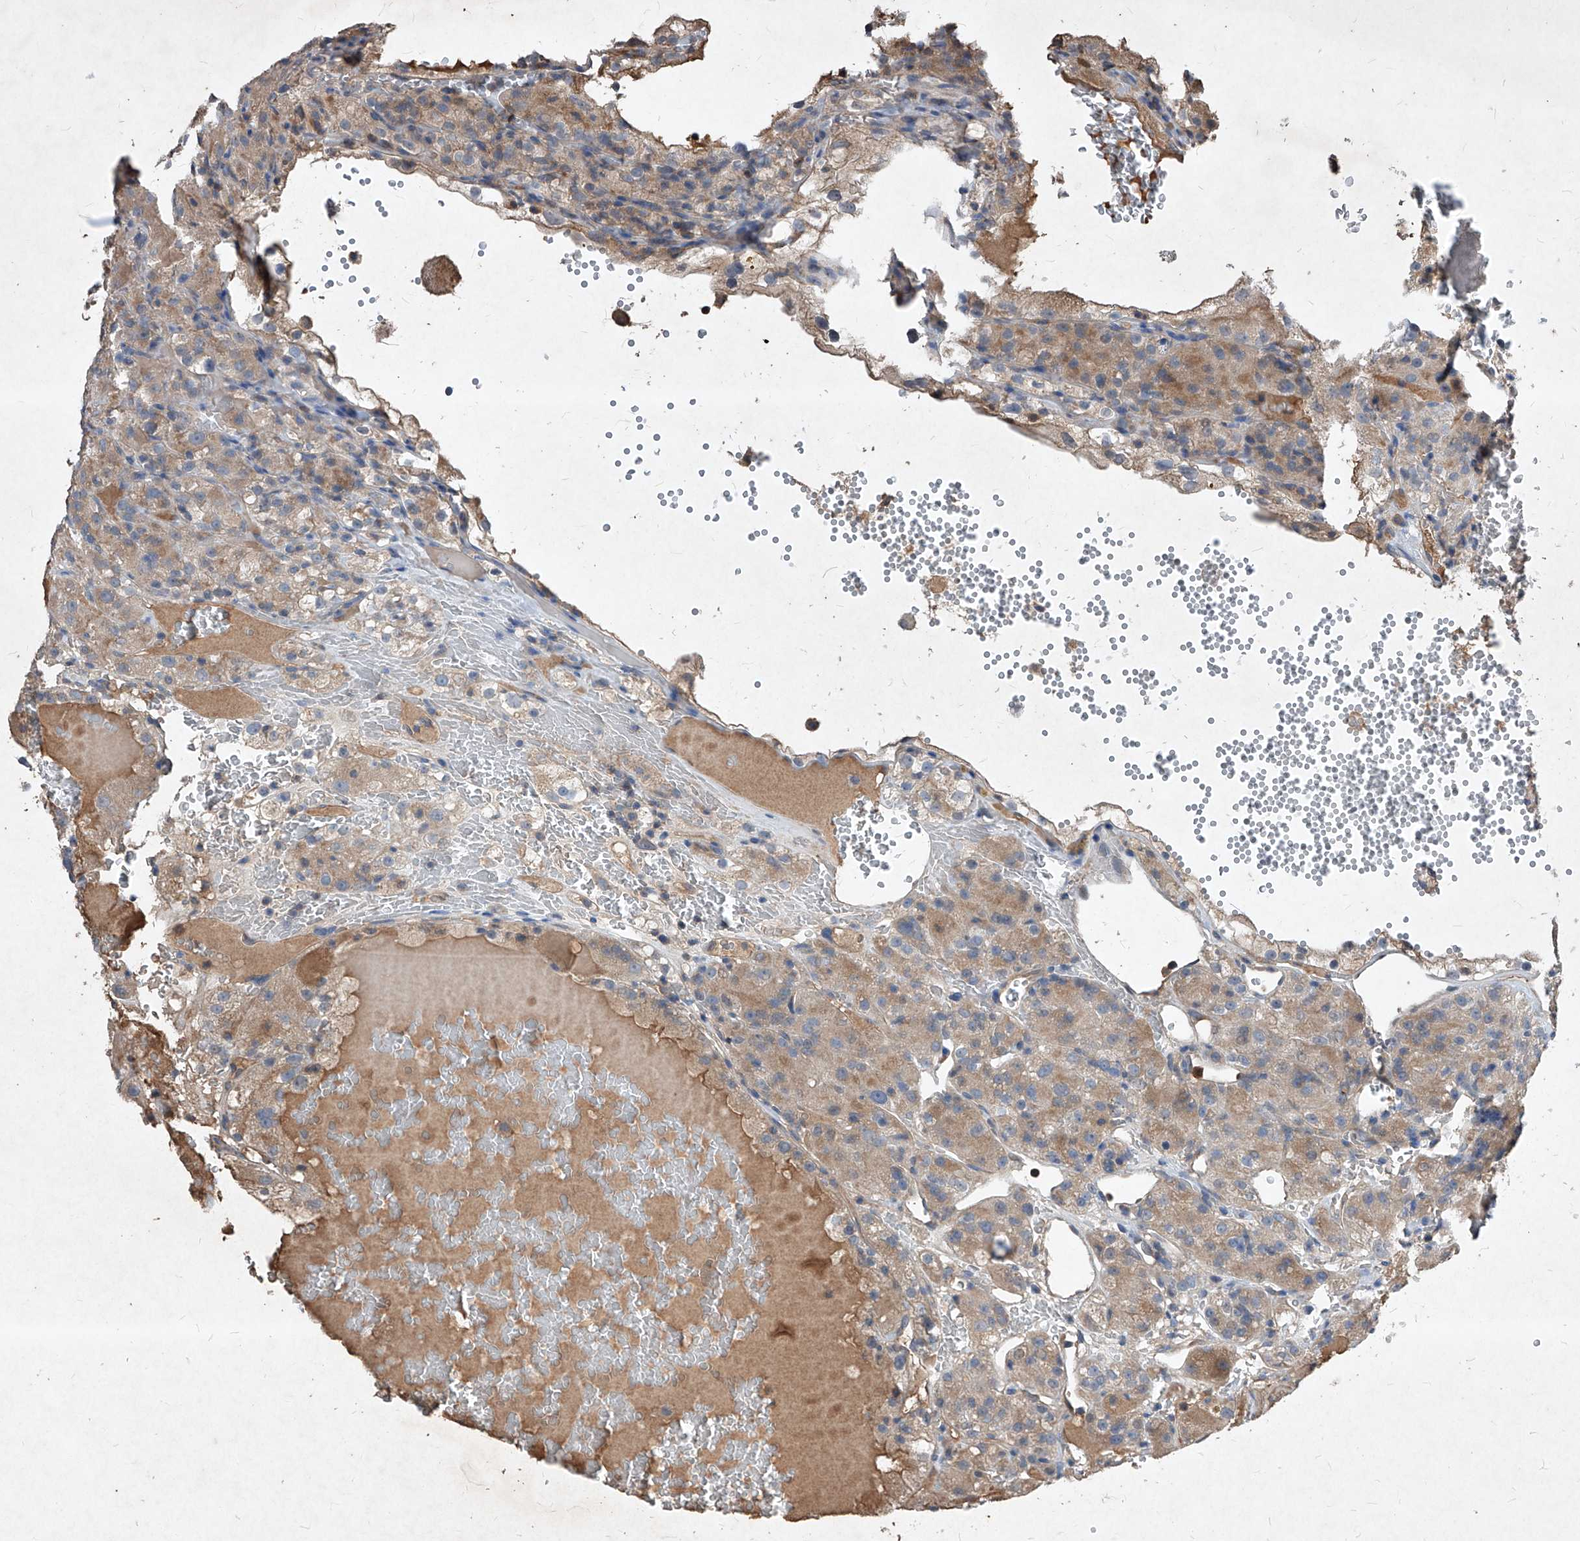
{"staining": {"intensity": "weak", "quantity": ">75%", "location": "cytoplasmic/membranous"}, "tissue": "renal cancer", "cell_type": "Tumor cells", "image_type": "cancer", "snomed": [{"axis": "morphology", "description": "Normal tissue, NOS"}, {"axis": "morphology", "description": "Adenocarcinoma, NOS"}, {"axis": "topography", "description": "Kidney"}], "caption": "Weak cytoplasmic/membranous positivity for a protein is seen in approximately >75% of tumor cells of renal cancer using immunohistochemistry.", "gene": "SYNGR1", "patient": {"sex": "male", "age": 61}}